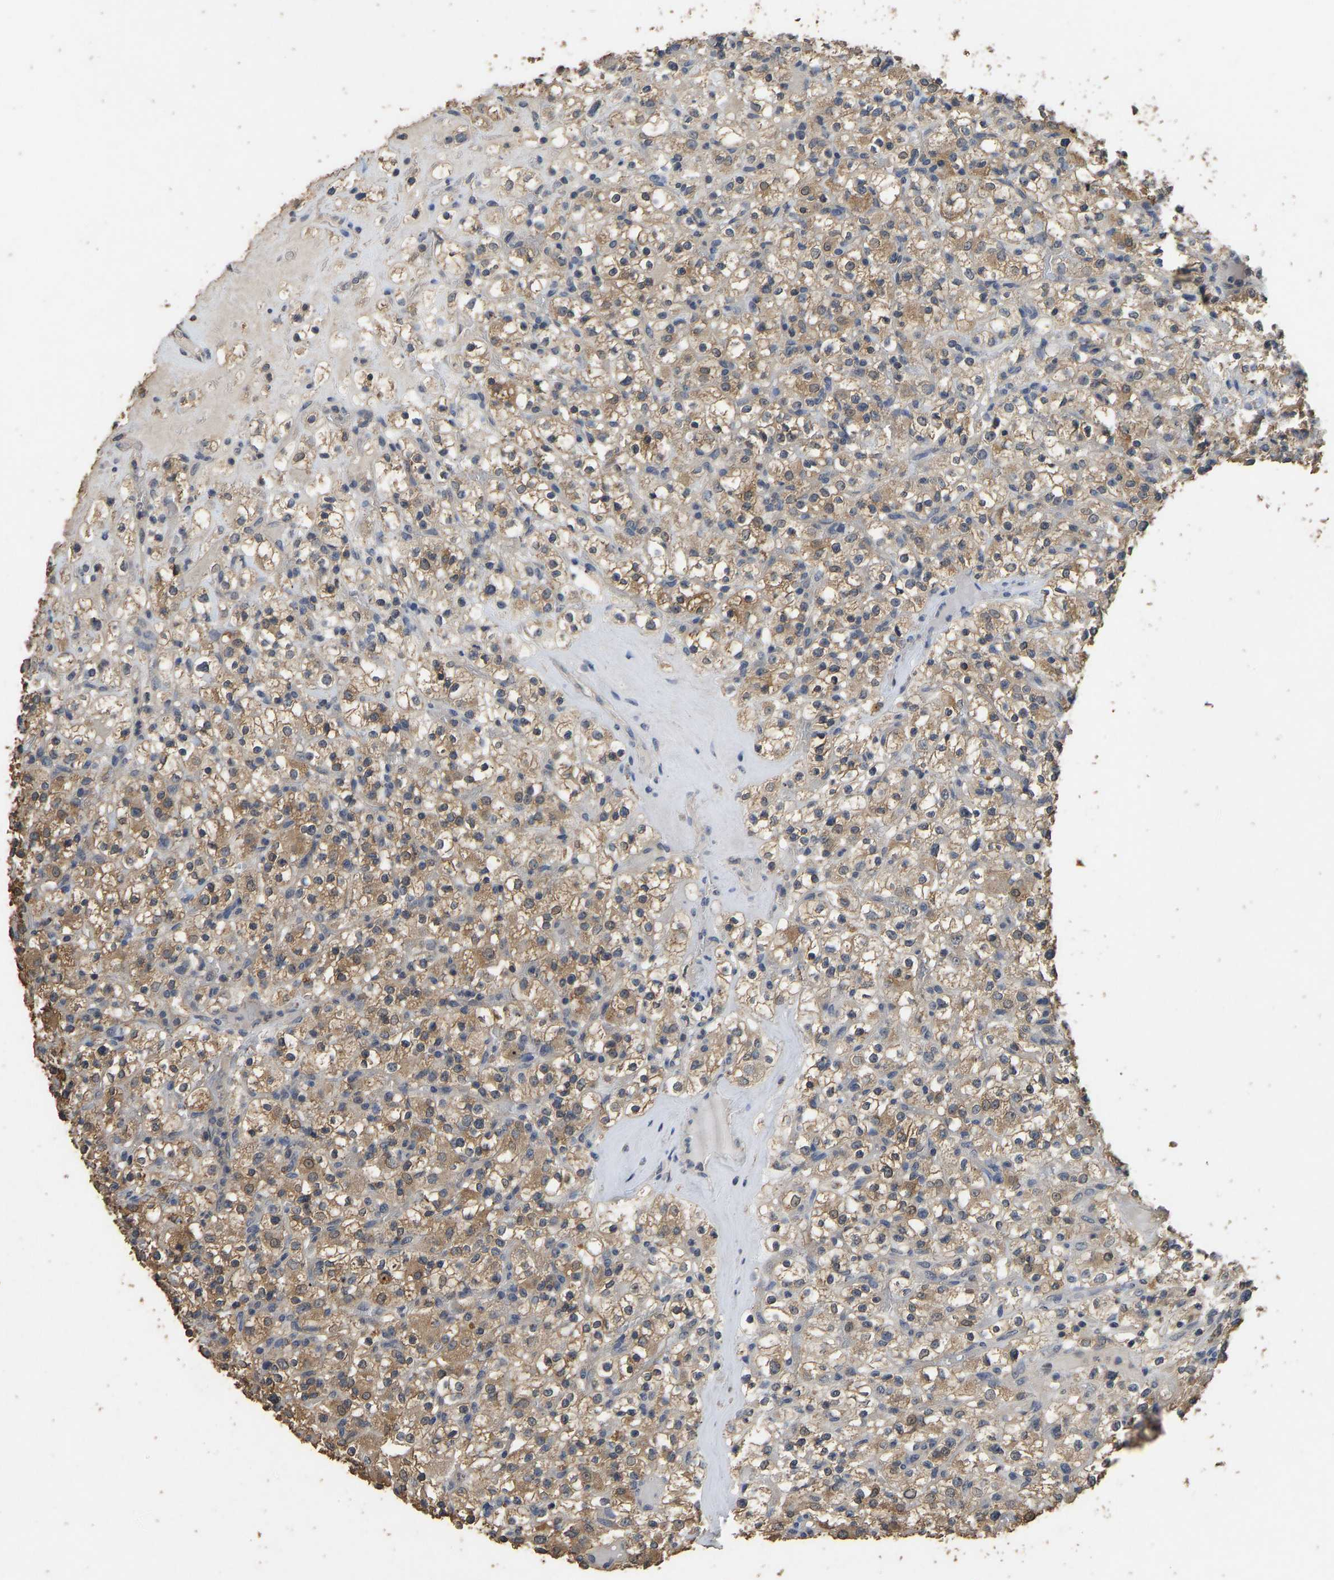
{"staining": {"intensity": "moderate", "quantity": ">75%", "location": "cytoplasmic/membranous"}, "tissue": "renal cancer", "cell_type": "Tumor cells", "image_type": "cancer", "snomed": [{"axis": "morphology", "description": "Normal tissue, NOS"}, {"axis": "morphology", "description": "Adenocarcinoma, NOS"}, {"axis": "topography", "description": "Kidney"}], "caption": "This micrograph demonstrates immunohistochemistry (IHC) staining of renal cancer, with medium moderate cytoplasmic/membranous positivity in approximately >75% of tumor cells.", "gene": "CIDEC", "patient": {"sex": "female", "age": 72}}